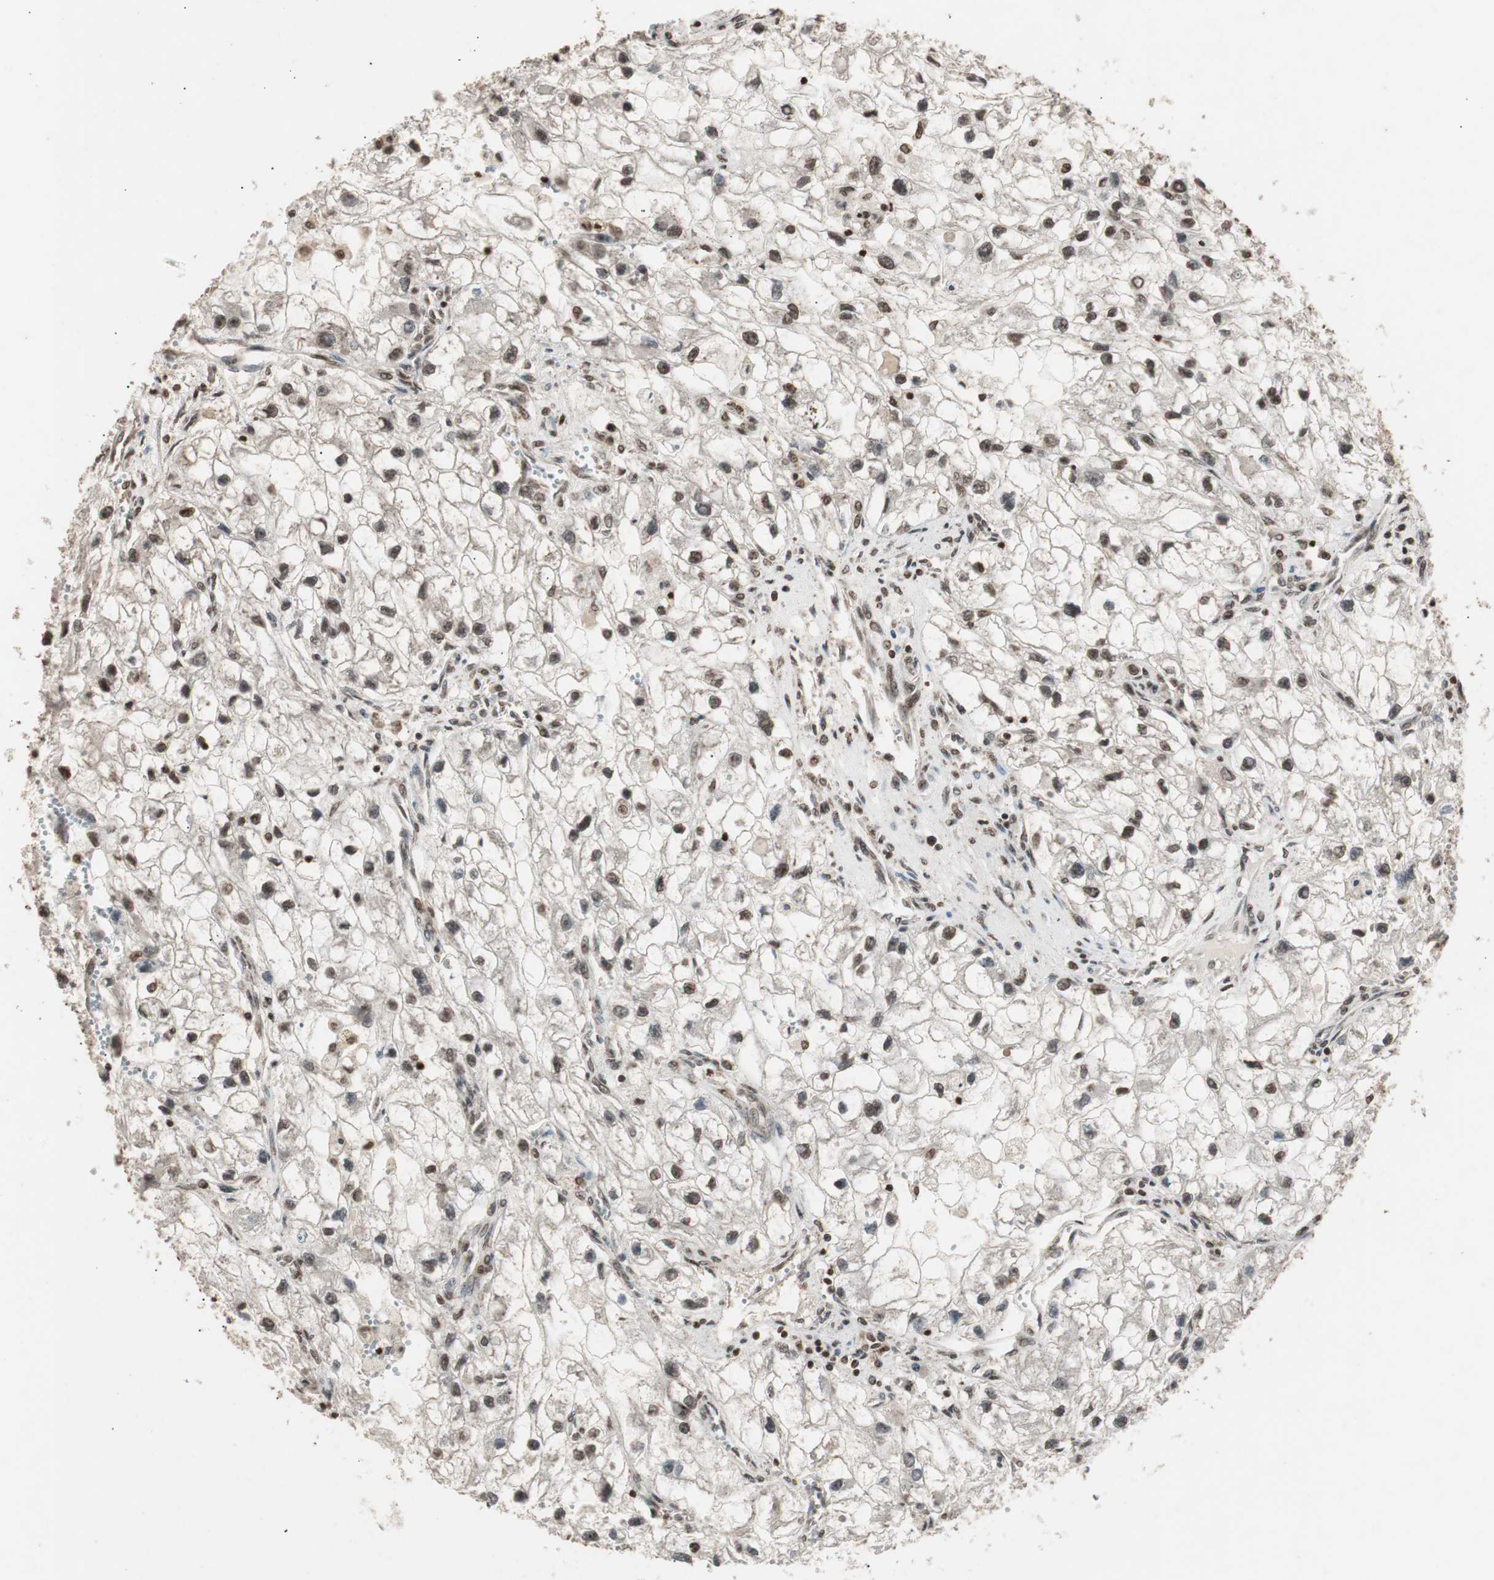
{"staining": {"intensity": "moderate", "quantity": "25%-75%", "location": "nuclear"}, "tissue": "renal cancer", "cell_type": "Tumor cells", "image_type": "cancer", "snomed": [{"axis": "morphology", "description": "Adenocarcinoma, NOS"}, {"axis": "topography", "description": "Kidney"}], "caption": "Brown immunohistochemical staining in human adenocarcinoma (renal) displays moderate nuclear staining in about 25%-75% of tumor cells.", "gene": "ZFC3H1", "patient": {"sex": "female", "age": 70}}